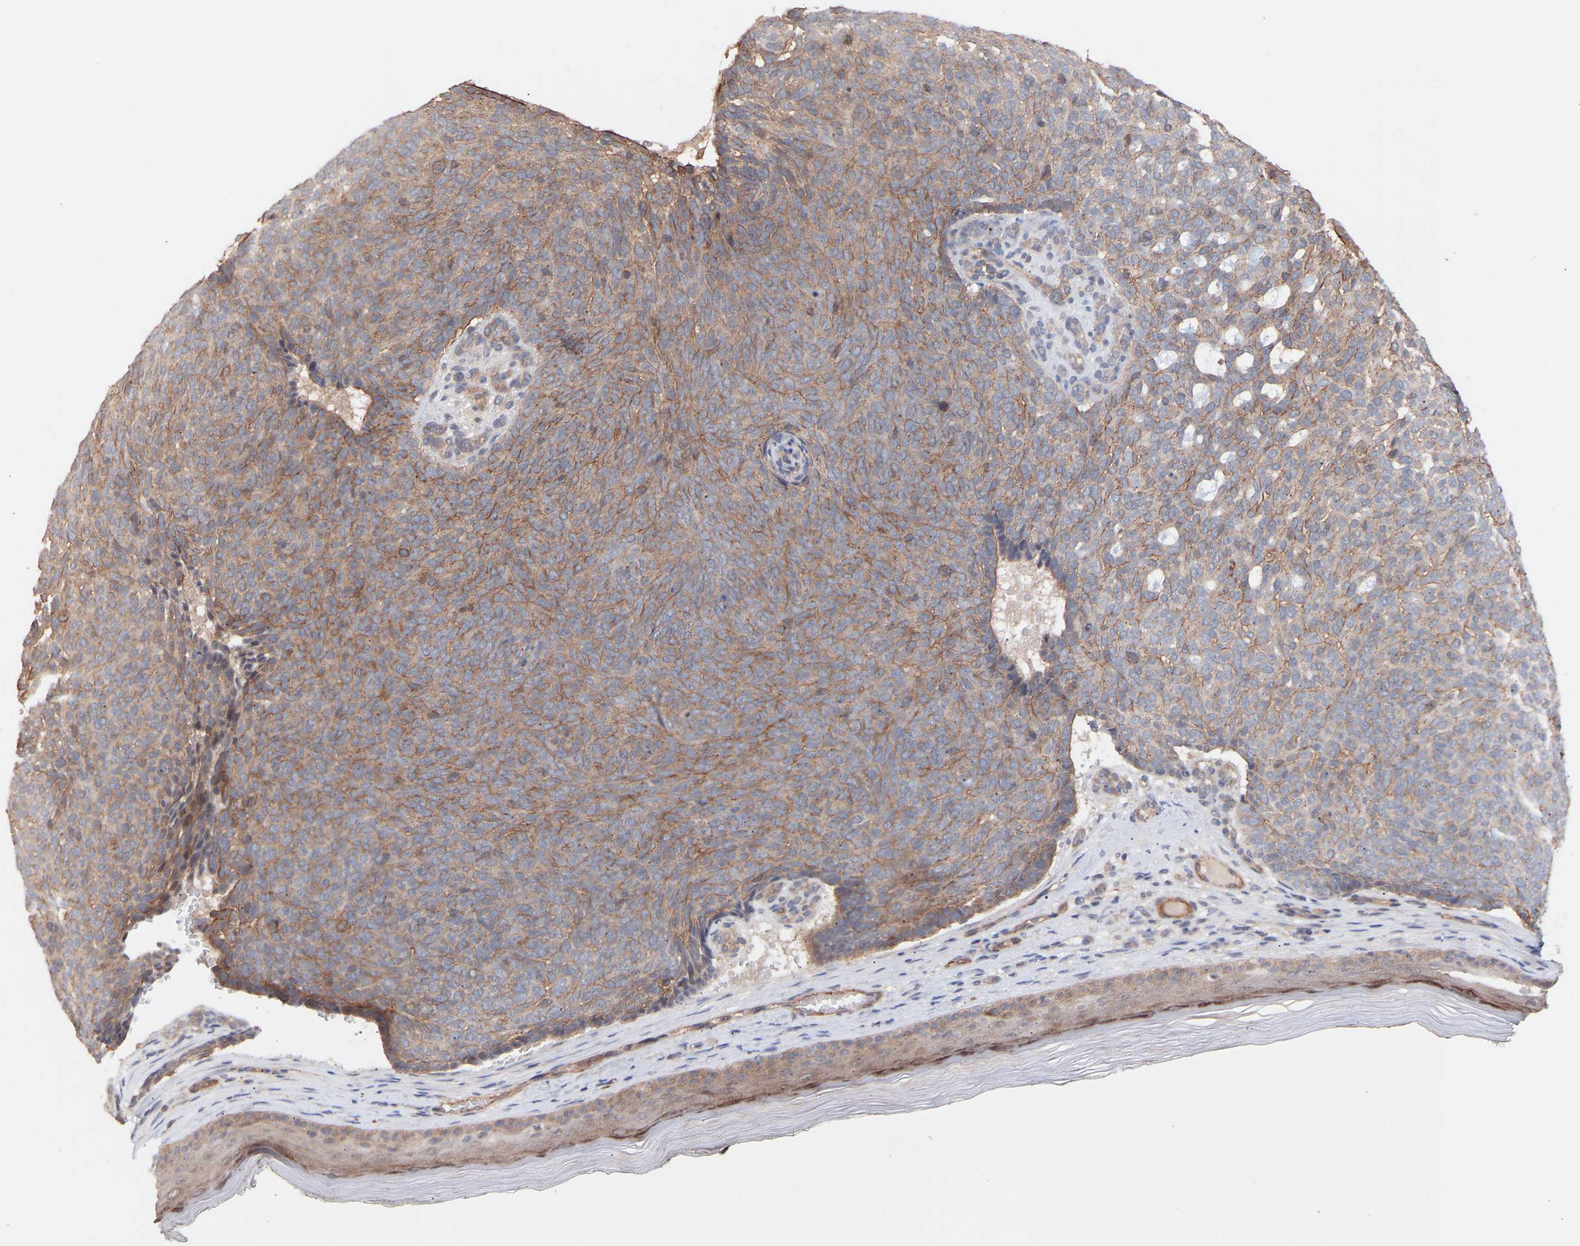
{"staining": {"intensity": "moderate", "quantity": "<25%", "location": "cytoplasmic/membranous"}, "tissue": "skin cancer", "cell_type": "Tumor cells", "image_type": "cancer", "snomed": [{"axis": "morphology", "description": "Basal cell carcinoma"}, {"axis": "topography", "description": "Skin"}], "caption": "Immunohistochemistry (IHC) of basal cell carcinoma (skin) shows low levels of moderate cytoplasmic/membranous staining in about <25% of tumor cells. (DAB (3,3'-diaminobenzidine) = brown stain, brightfield microscopy at high magnification).", "gene": "PDLIM5", "patient": {"sex": "male", "age": 61}}